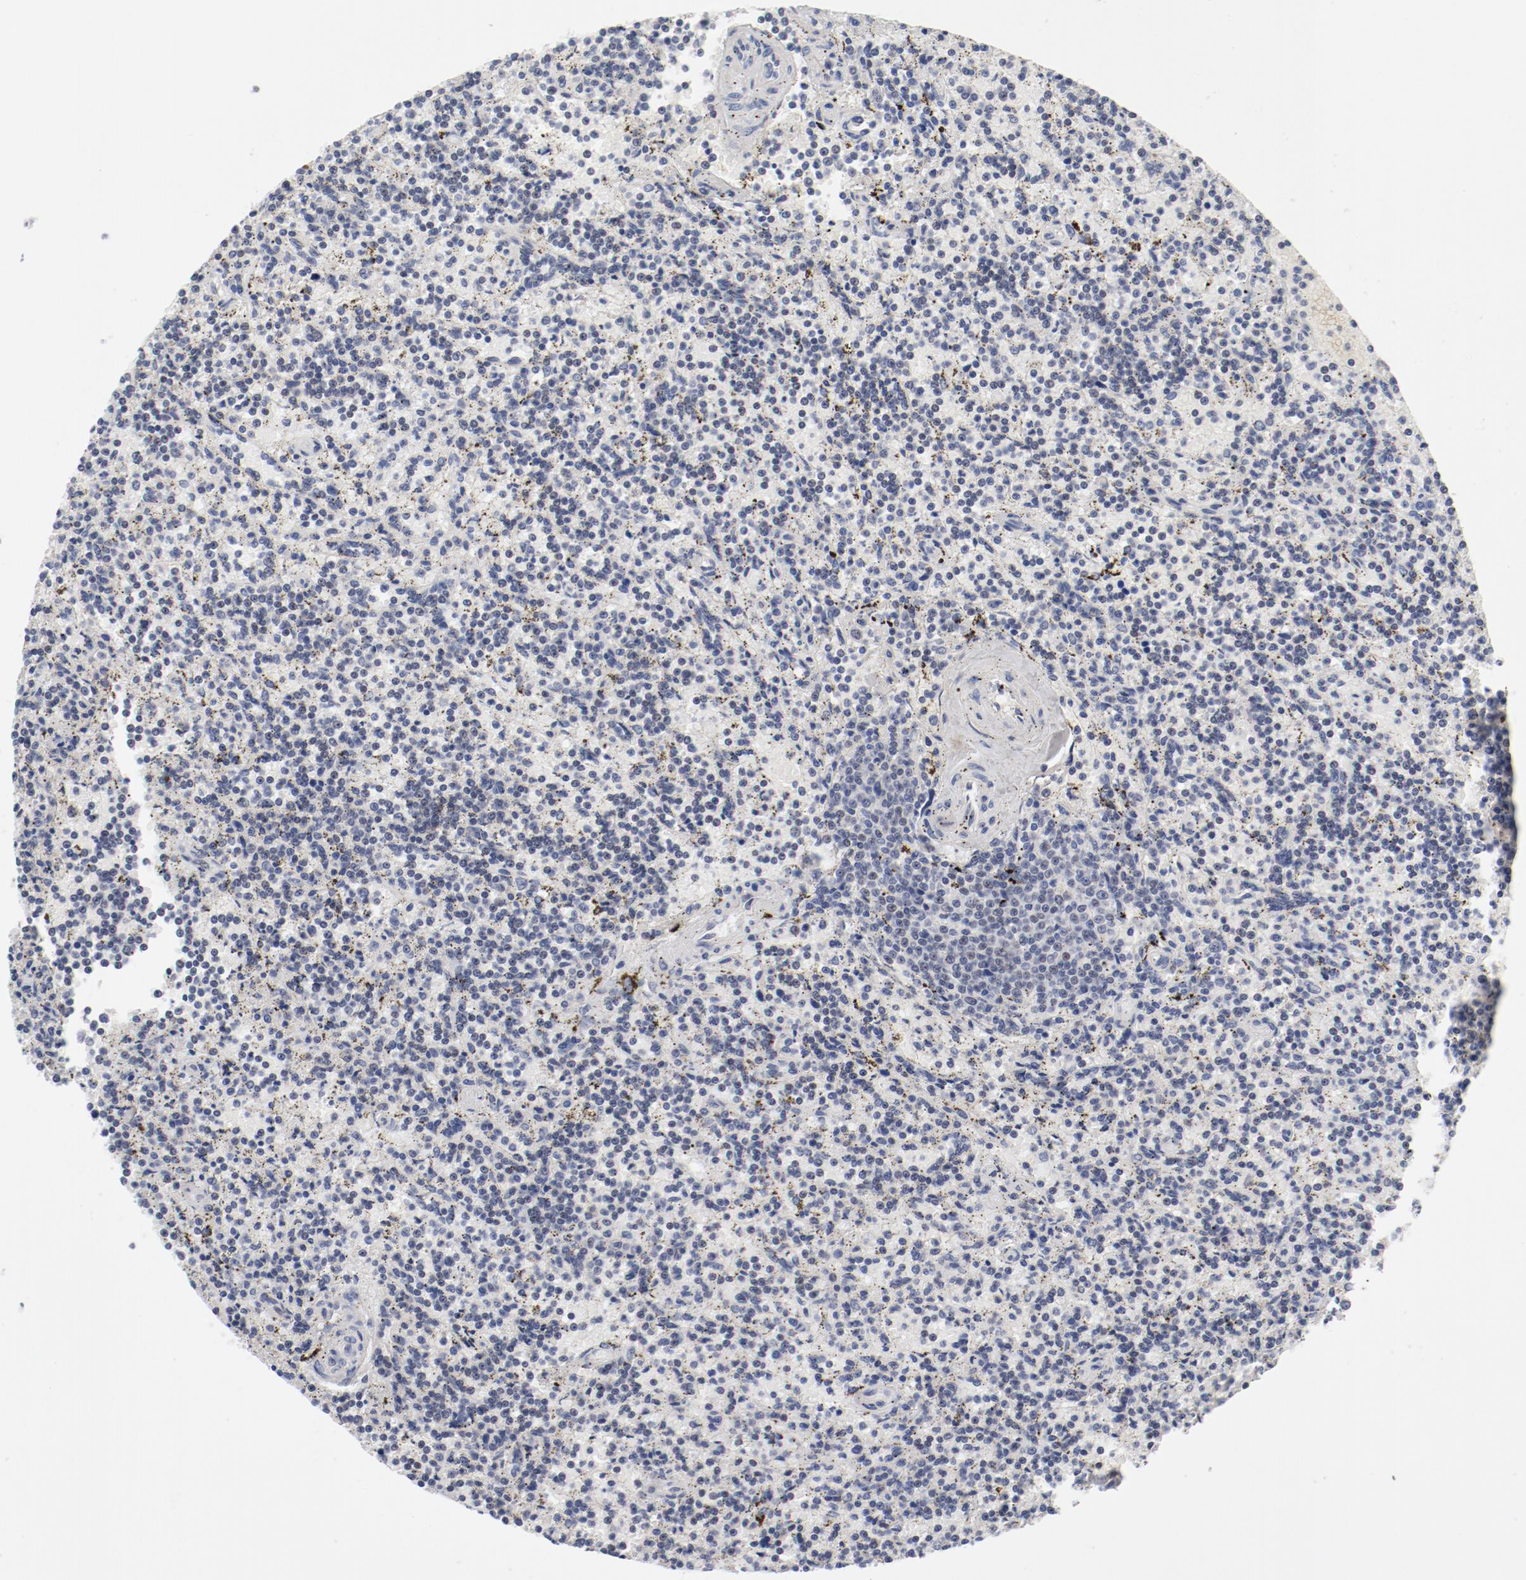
{"staining": {"intensity": "negative", "quantity": "none", "location": "none"}, "tissue": "lymphoma", "cell_type": "Tumor cells", "image_type": "cancer", "snomed": [{"axis": "morphology", "description": "Malignant lymphoma, non-Hodgkin's type, Low grade"}, {"axis": "topography", "description": "Spleen"}], "caption": "The micrograph reveals no staining of tumor cells in lymphoma.", "gene": "ANKLE2", "patient": {"sex": "male", "age": 73}}